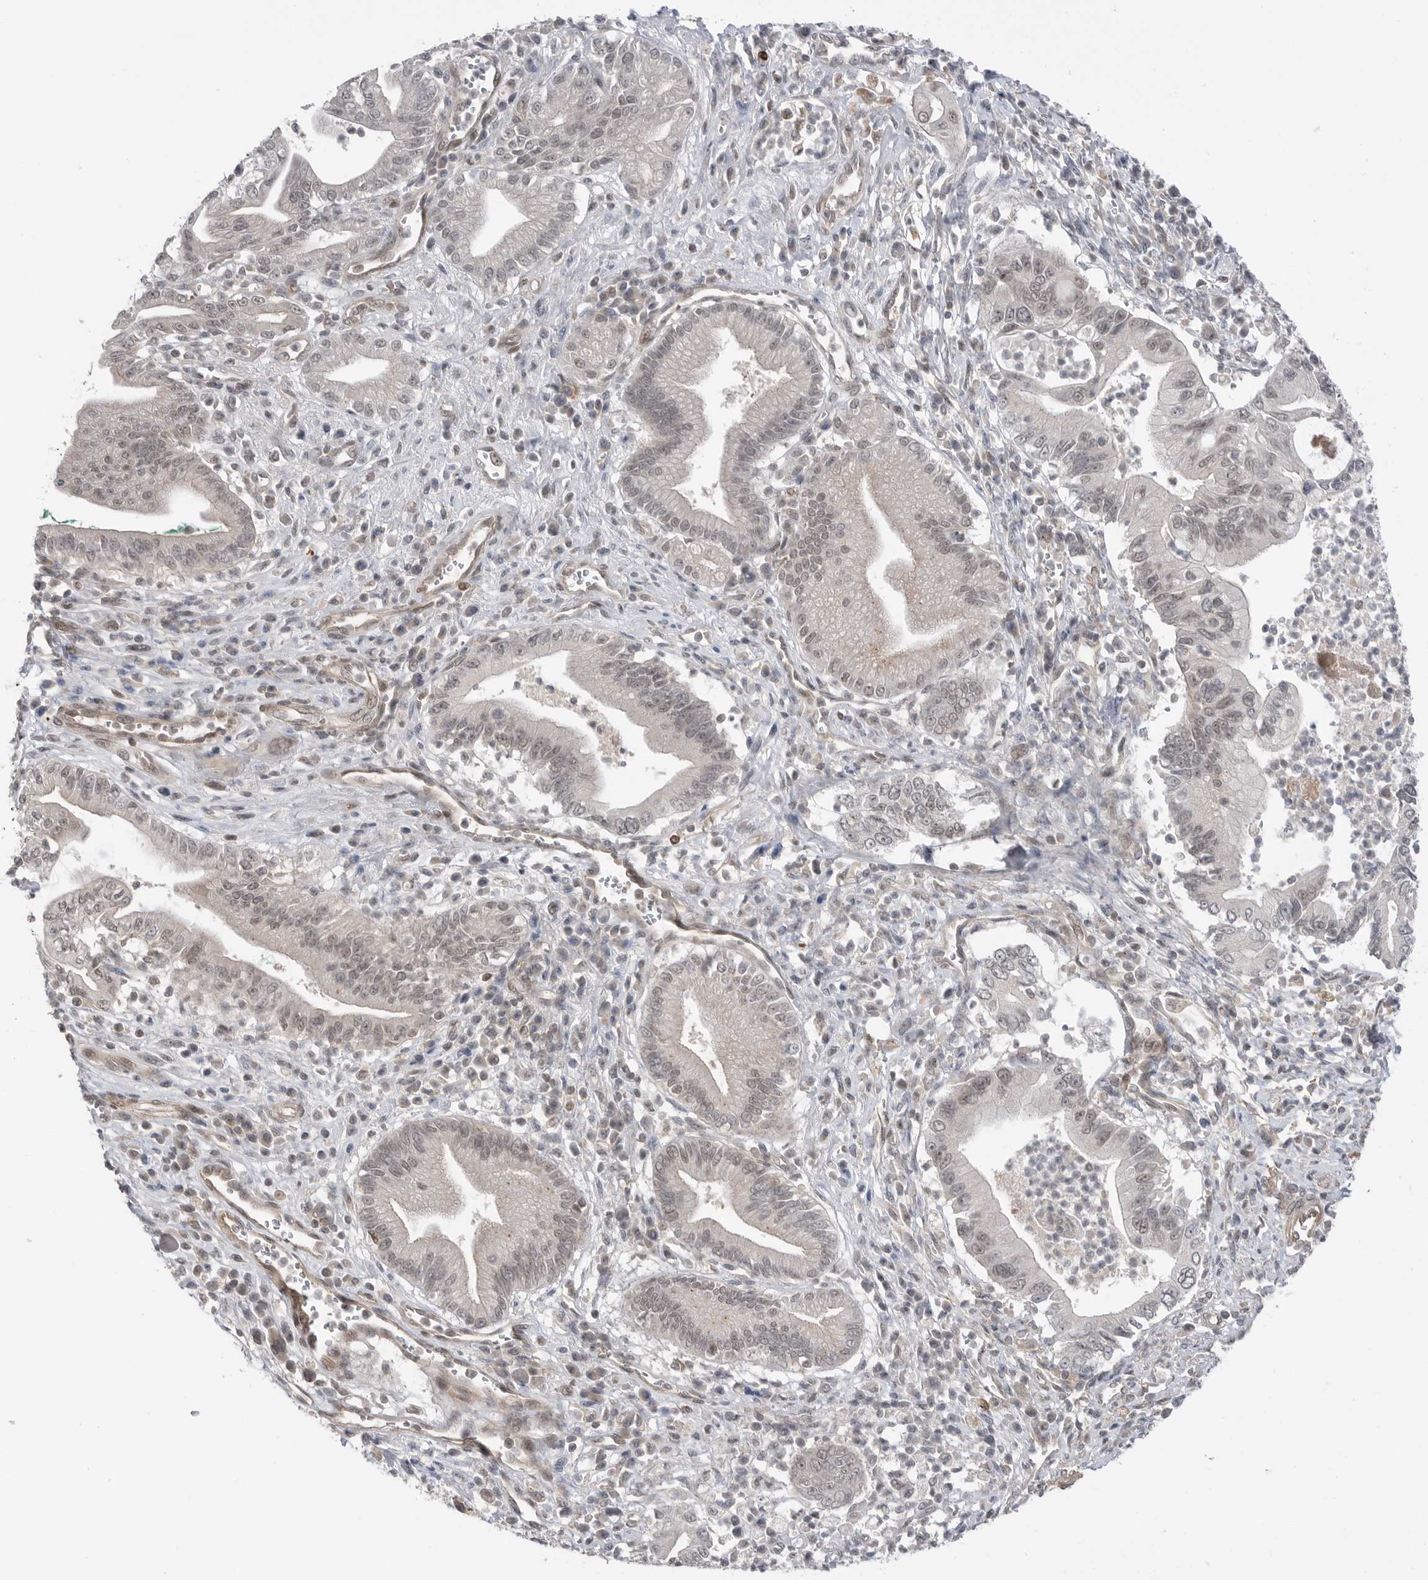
{"staining": {"intensity": "negative", "quantity": "none", "location": "none"}, "tissue": "pancreatic cancer", "cell_type": "Tumor cells", "image_type": "cancer", "snomed": [{"axis": "morphology", "description": "Adenocarcinoma, NOS"}, {"axis": "topography", "description": "Pancreas"}], "caption": "Tumor cells show no significant protein expression in adenocarcinoma (pancreatic).", "gene": "PEAK1", "patient": {"sex": "male", "age": 78}}